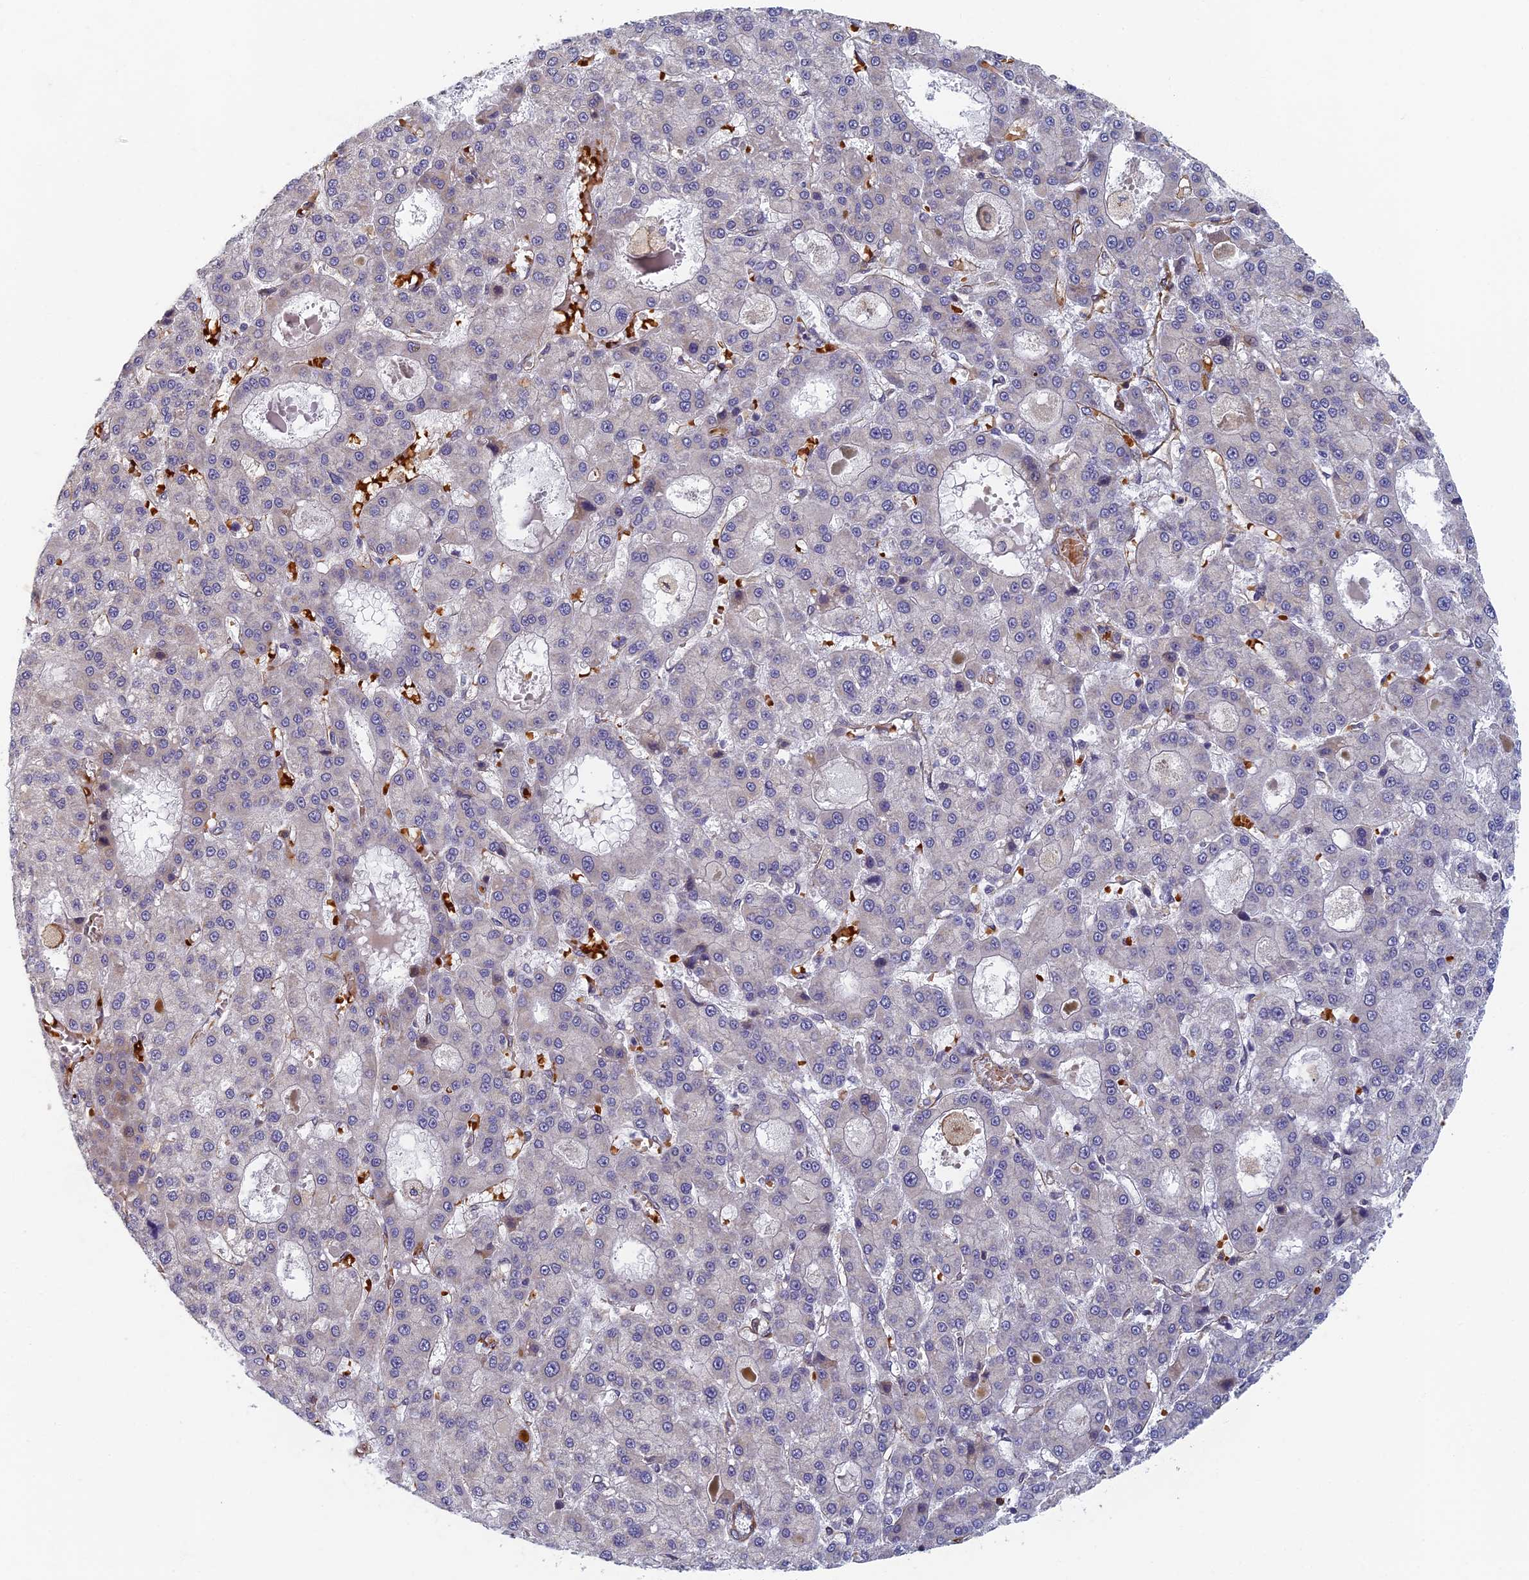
{"staining": {"intensity": "negative", "quantity": "none", "location": "none"}, "tissue": "liver cancer", "cell_type": "Tumor cells", "image_type": "cancer", "snomed": [{"axis": "morphology", "description": "Carcinoma, Hepatocellular, NOS"}, {"axis": "topography", "description": "Liver"}], "caption": "This is an IHC image of hepatocellular carcinoma (liver). There is no positivity in tumor cells.", "gene": "ABCB10", "patient": {"sex": "male", "age": 70}}